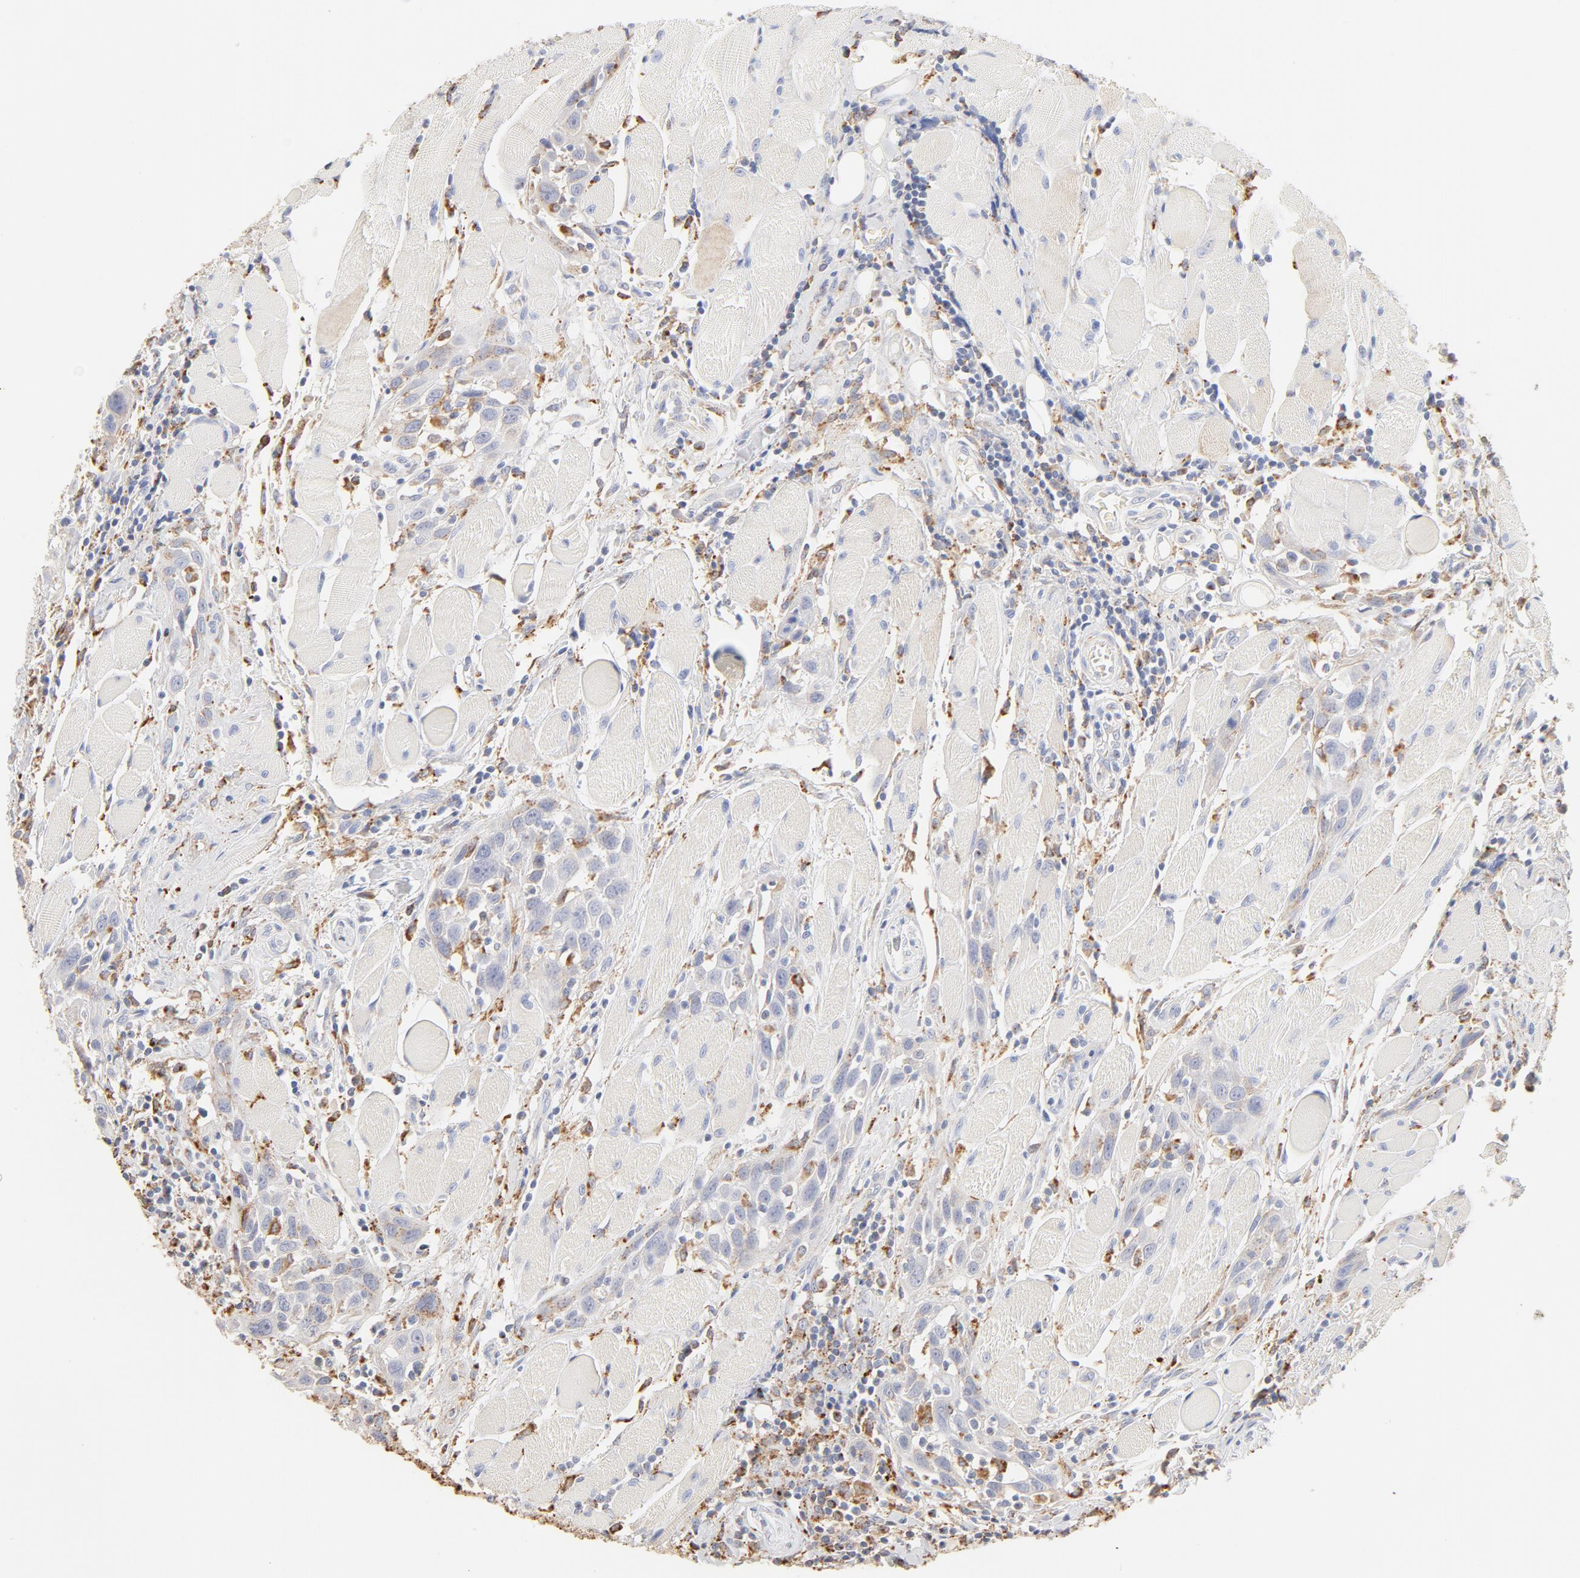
{"staining": {"intensity": "negative", "quantity": "none", "location": "none"}, "tissue": "head and neck cancer", "cell_type": "Tumor cells", "image_type": "cancer", "snomed": [{"axis": "morphology", "description": "Squamous cell carcinoma, NOS"}, {"axis": "topography", "description": "Oral tissue"}, {"axis": "topography", "description": "Head-Neck"}], "caption": "This is a histopathology image of IHC staining of squamous cell carcinoma (head and neck), which shows no positivity in tumor cells. The staining was performed using DAB (3,3'-diaminobenzidine) to visualize the protein expression in brown, while the nuclei were stained in blue with hematoxylin (Magnification: 20x).", "gene": "CTSH", "patient": {"sex": "female", "age": 50}}